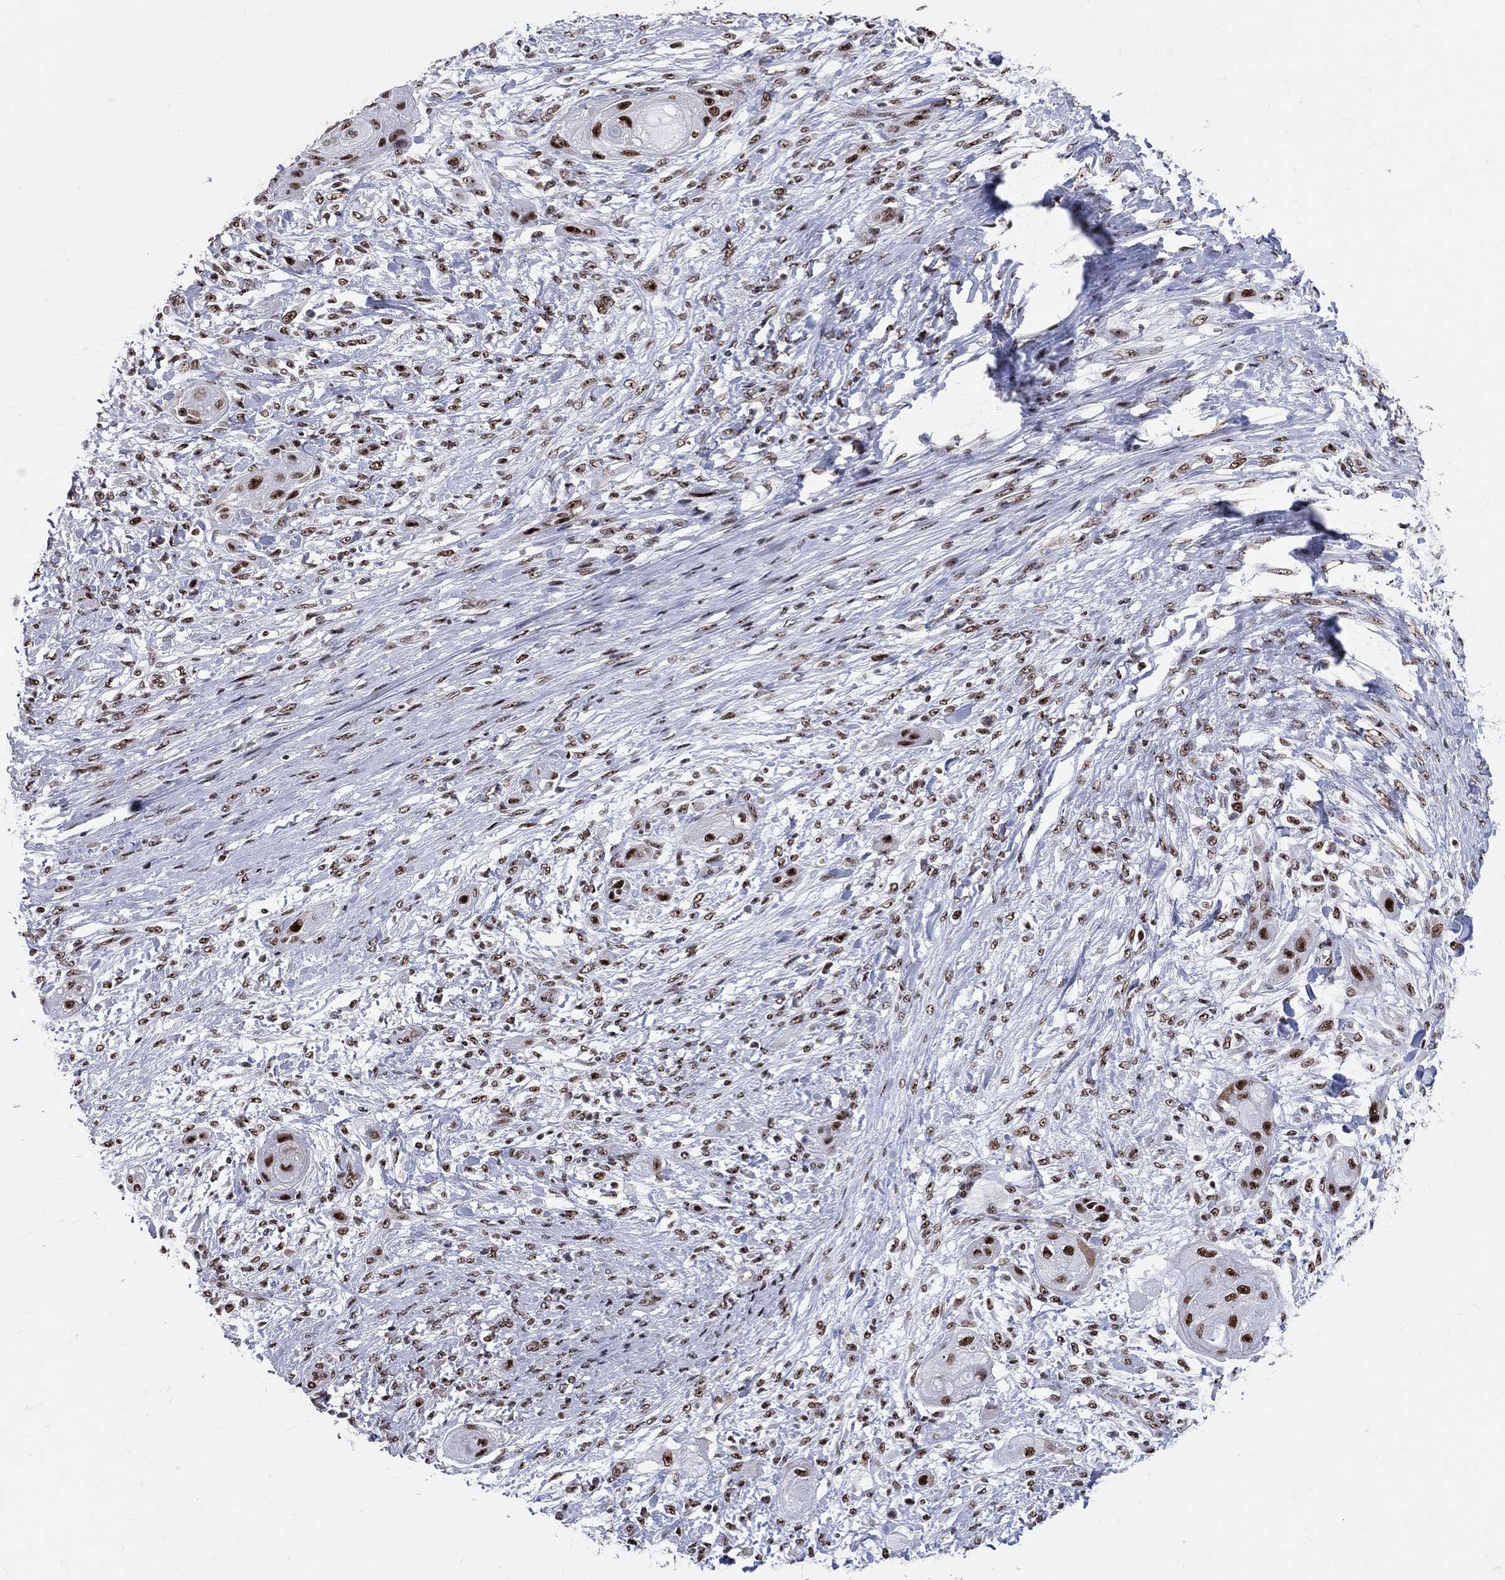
{"staining": {"intensity": "strong", "quantity": ">75%", "location": "nuclear"}, "tissue": "skin cancer", "cell_type": "Tumor cells", "image_type": "cancer", "snomed": [{"axis": "morphology", "description": "Squamous cell carcinoma, NOS"}, {"axis": "topography", "description": "Skin"}], "caption": "Squamous cell carcinoma (skin) tissue shows strong nuclear expression in approximately >75% of tumor cells, visualized by immunohistochemistry. Using DAB (3,3'-diaminobenzidine) (brown) and hematoxylin (blue) stains, captured at high magnification using brightfield microscopy.", "gene": "CDK7", "patient": {"sex": "male", "age": 62}}